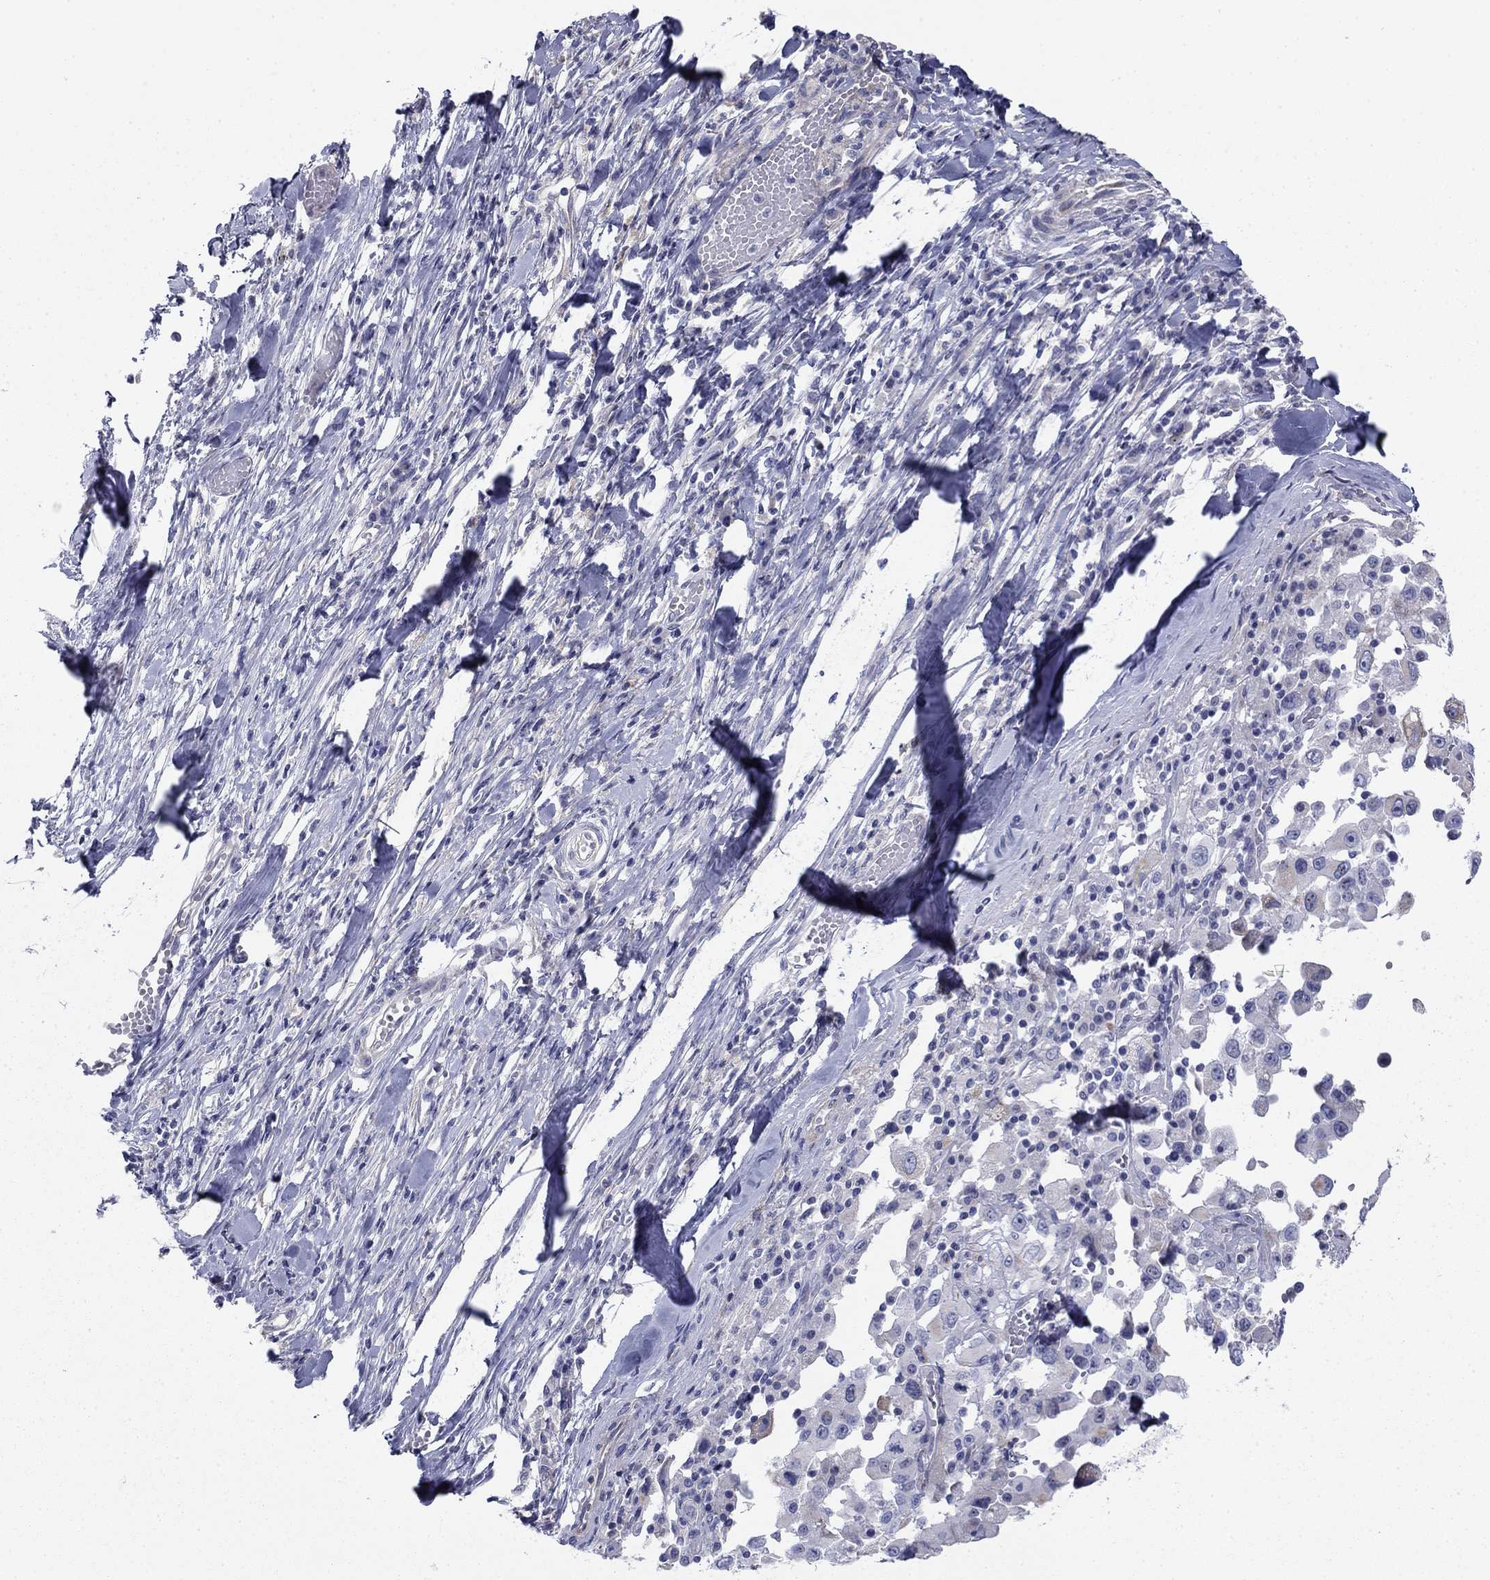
{"staining": {"intensity": "weak", "quantity": "<25%", "location": "cytoplasmic/membranous"}, "tissue": "melanoma", "cell_type": "Tumor cells", "image_type": "cancer", "snomed": [{"axis": "morphology", "description": "Malignant melanoma, Metastatic site"}, {"axis": "topography", "description": "Lymph node"}], "caption": "Immunohistochemistry (IHC) of human melanoma reveals no staining in tumor cells. Brightfield microscopy of immunohistochemistry stained with DAB (3,3'-diaminobenzidine) (brown) and hematoxylin (blue), captured at high magnification.", "gene": "SEPTIN3", "patient": {"sex": "male", "age": 50}}